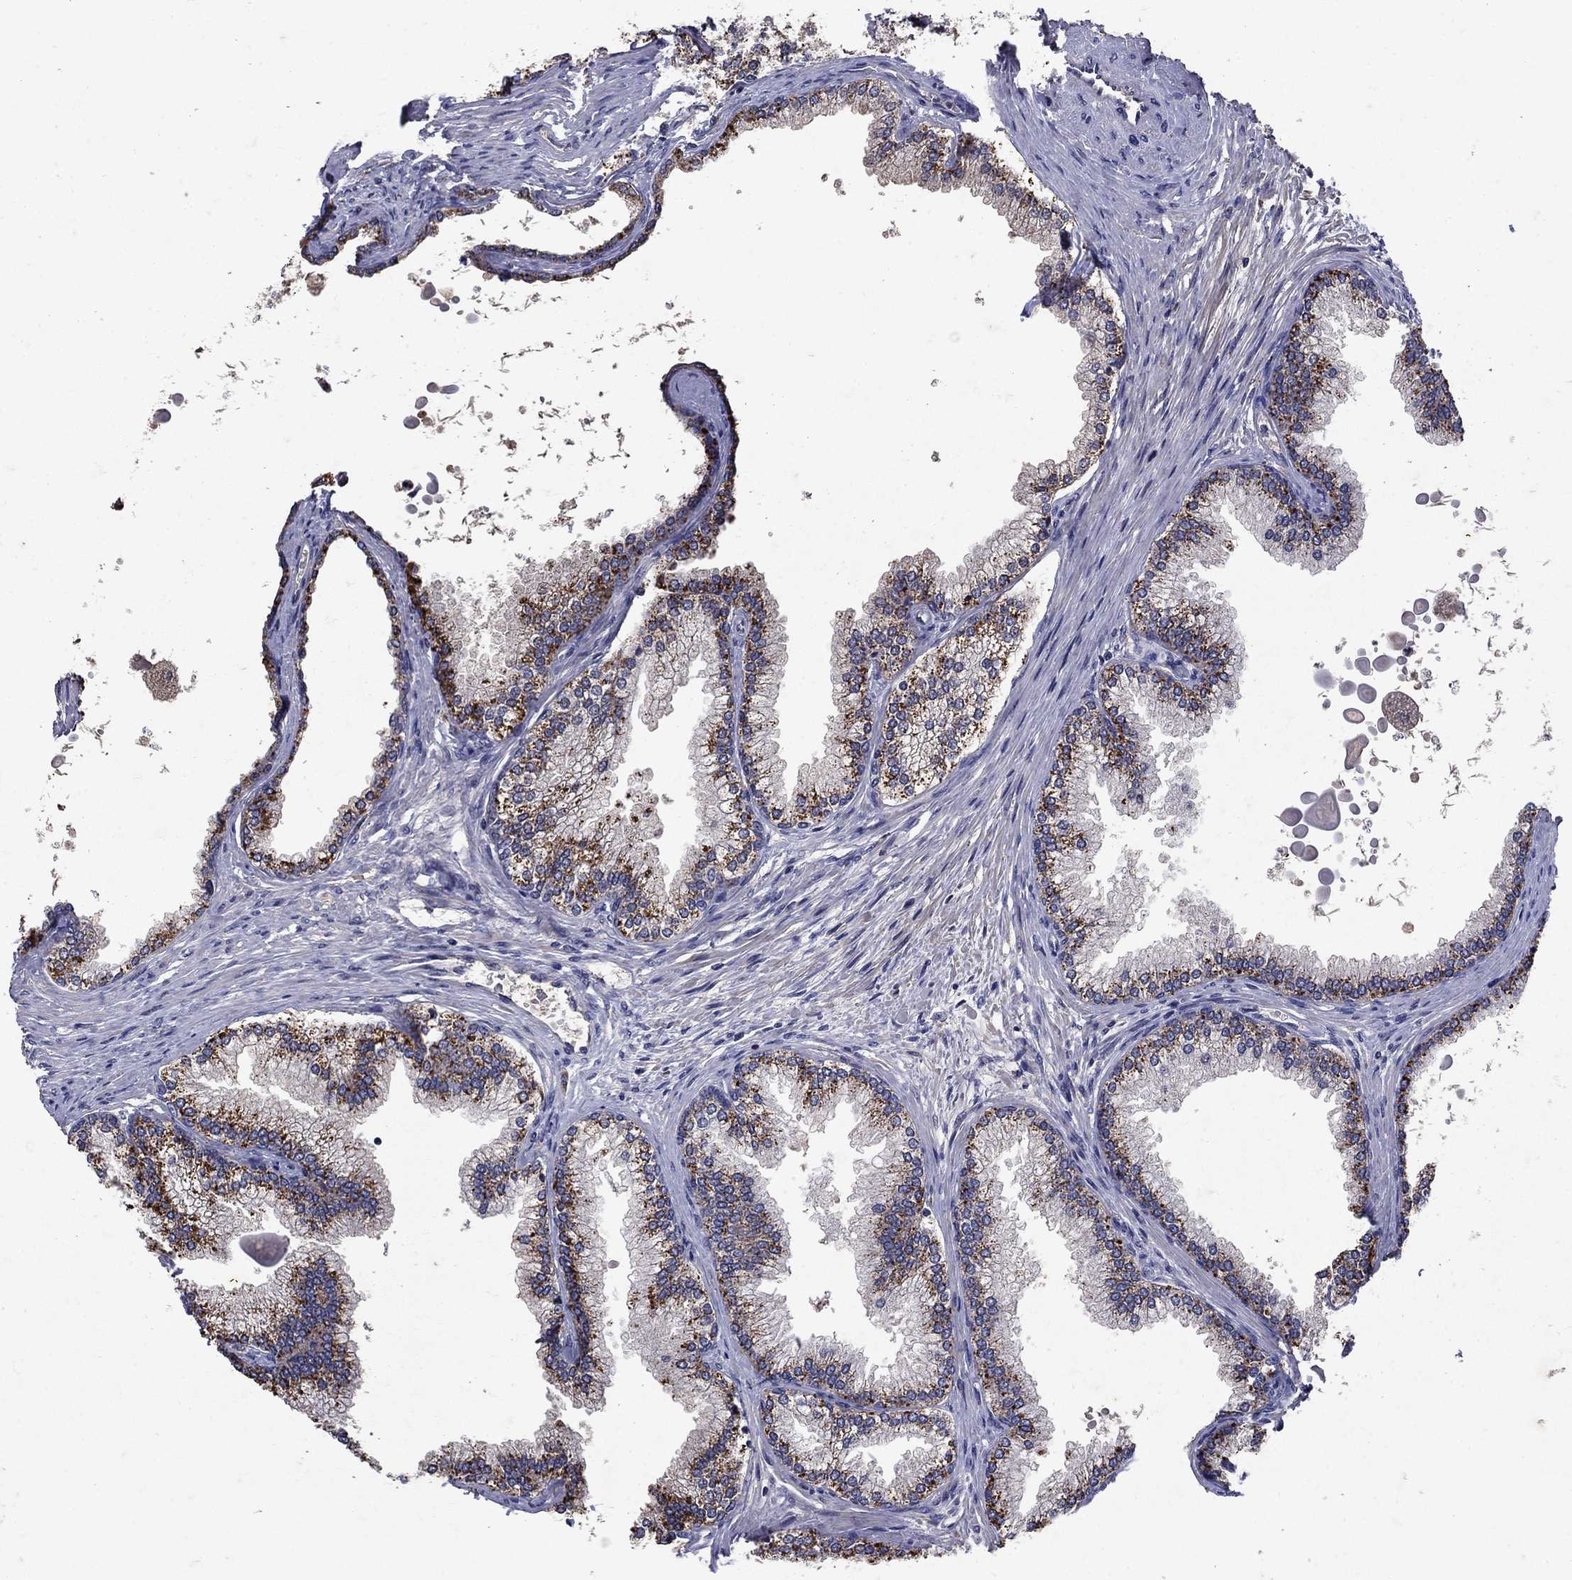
{"staining": {"intensity": "strong", "quantity": "<25%", "location": "cytoplasmic/membranous"}, "tissue": "prostate", "cell_type": "Glandular cells", "image_type": "normal", "snomed": [{"axis": "morphology", "description": "Normal tissue, NOS"}, {"axis": "topography", "description": "Prostate"}], "caption": "The histopathology image reveals staining of normal prostate, revealing strong cytoplasmic/membranous protein positivity (brown color) within glandular cells.", "gene": "NPC2", "patient": {"sex": "male", "age": 72}}